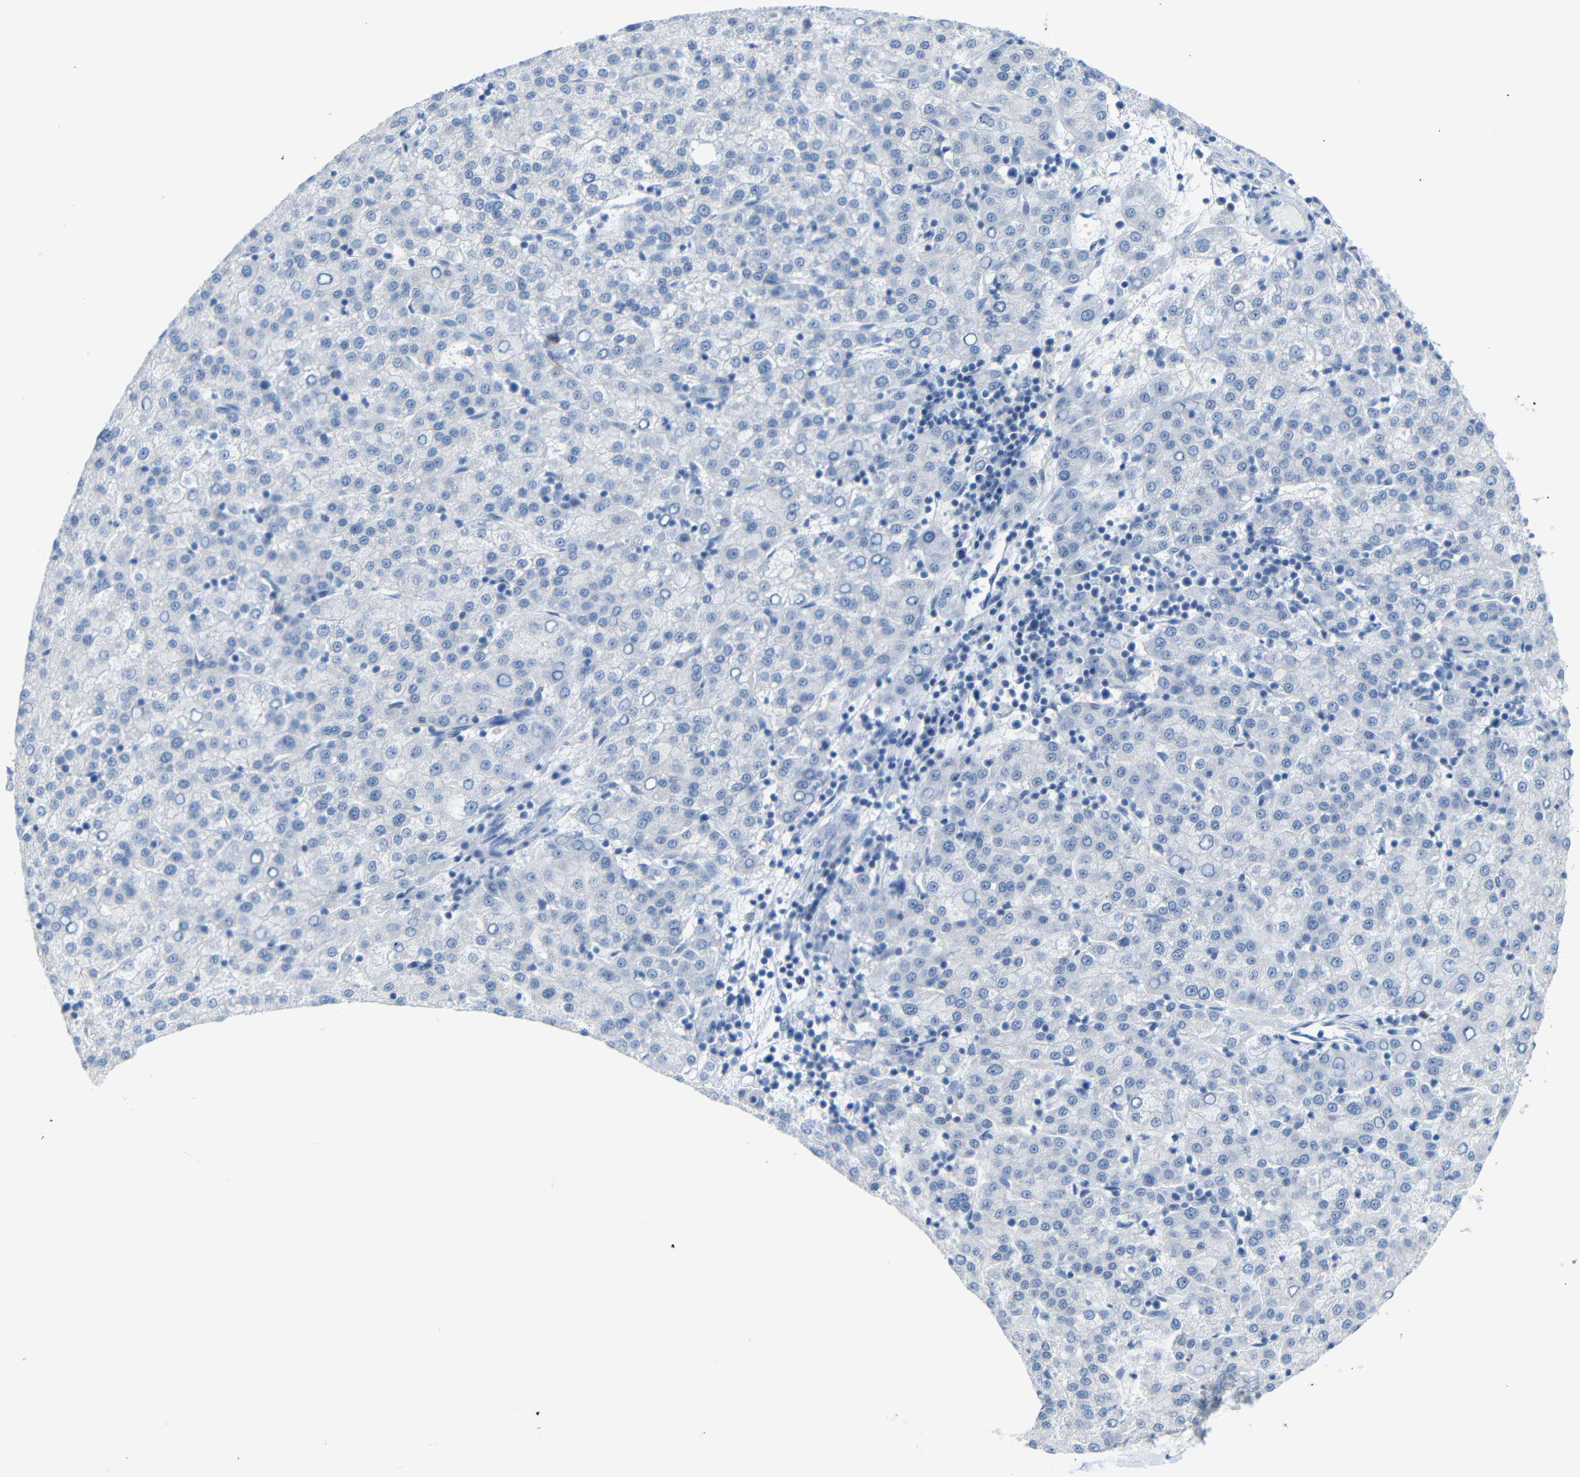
{"staining": {"intensity": "negative", "quantity": "none", "location": "none"}, "tissue": "liver cancer", "cell_type": "Tumor cells", "image_type": "cancer", "snomed": [{"axis": "morphology", "description": "Carcinoma, Hepatocellular, NOS"}, {"axis": "topography", "description": "Liver"}], "caption": "This is a photomicrograph of IHC staining of hepatocellular carcinoma (liver), which shows no expression in tumor cells.", "gene": "FCRL1", "patient": {"sex": "female", "age": 58}}